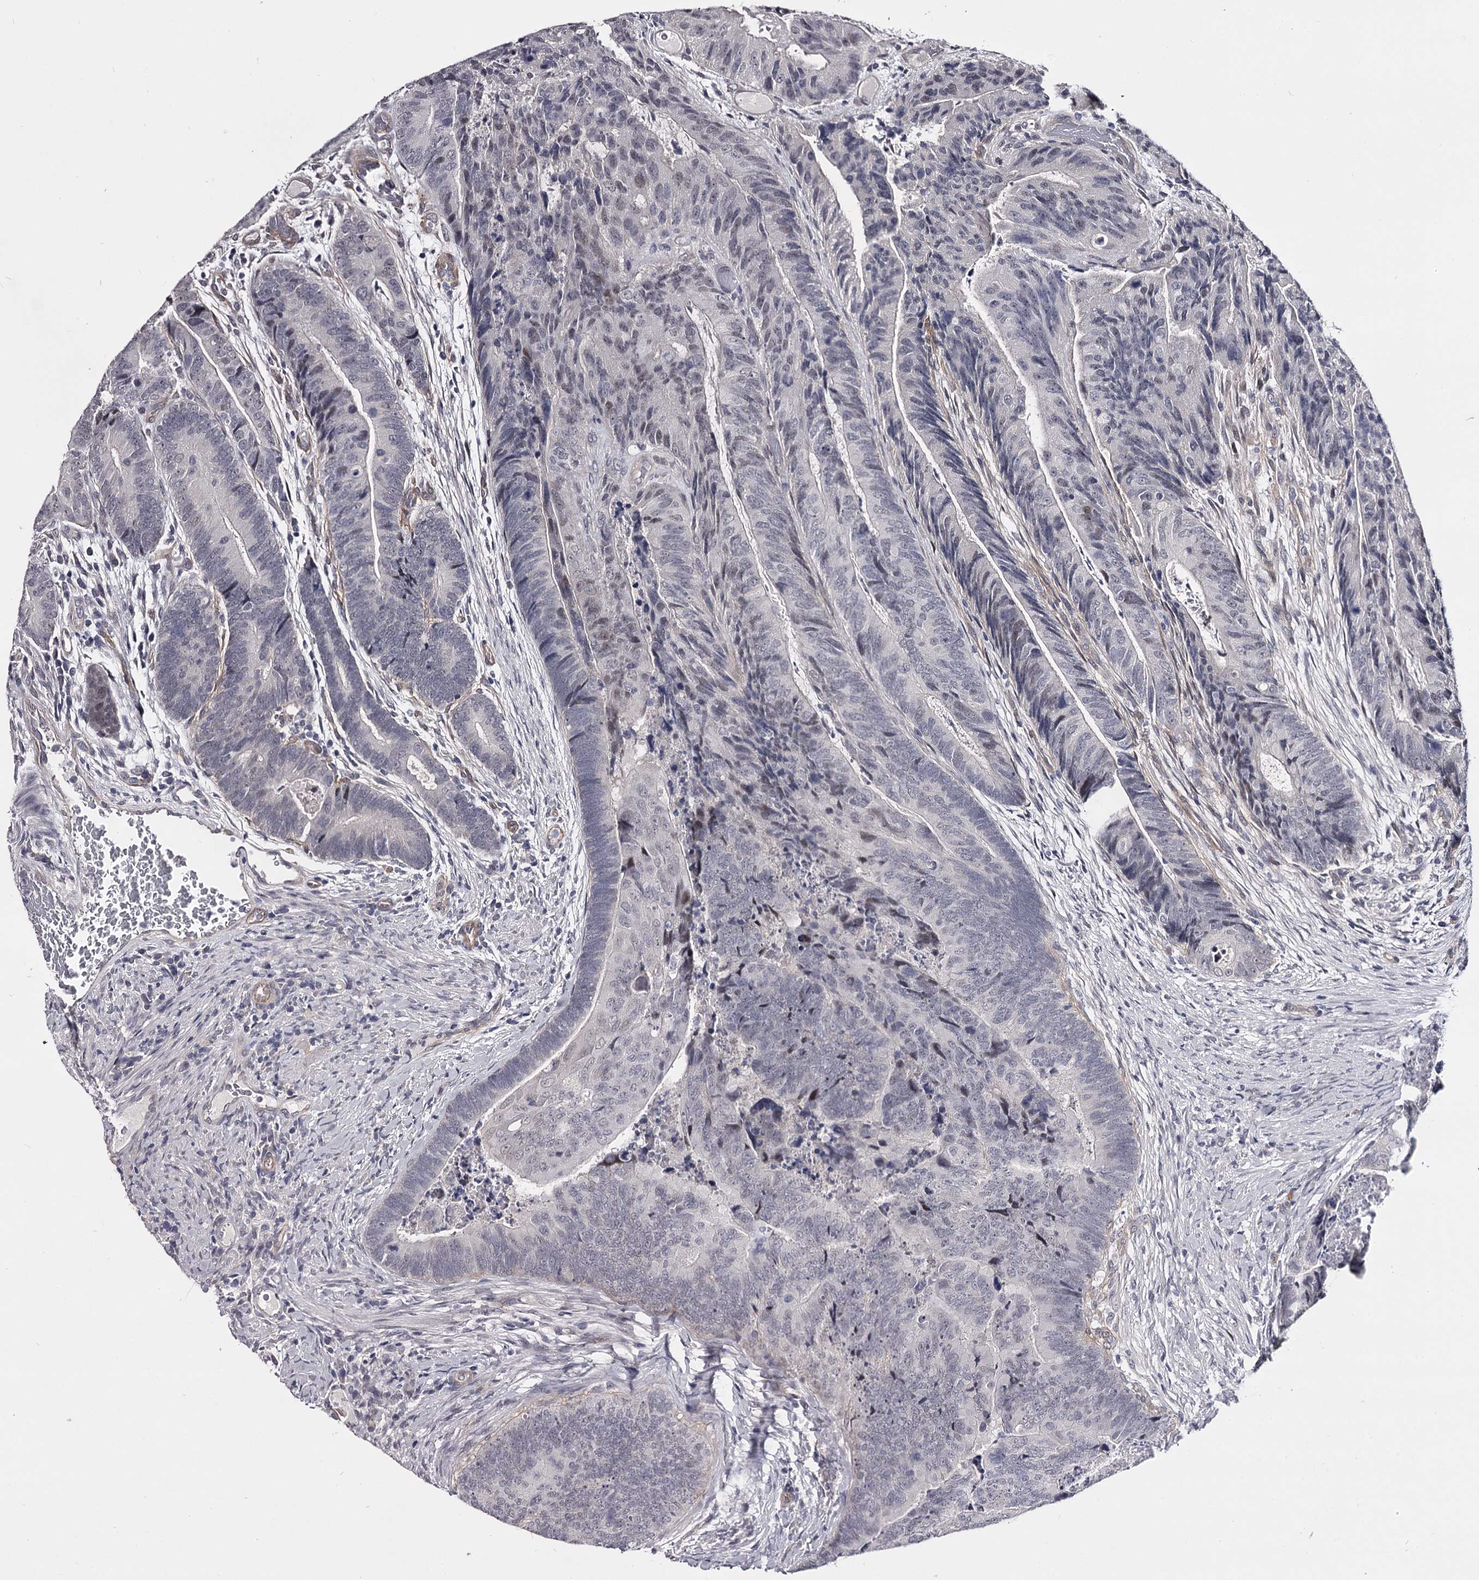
{"staining": {"intensity": "negative", "quantity": "none", "location": "none"}, "tissue": "colorectal cancer", "cell_type": "Tumor cells", "image_type": "cancer", "snomed": [{"axis": "morphology", "description": "Adenocarcinoma, NOS"}, {"axis": "topography", "description": "Colon"}], "caption": "A photomicrograph of human colorectal cancer is negative for staining in tumor cells.", "gene": "OVOL2", "patient": {"sex": "female", "age": 67}}